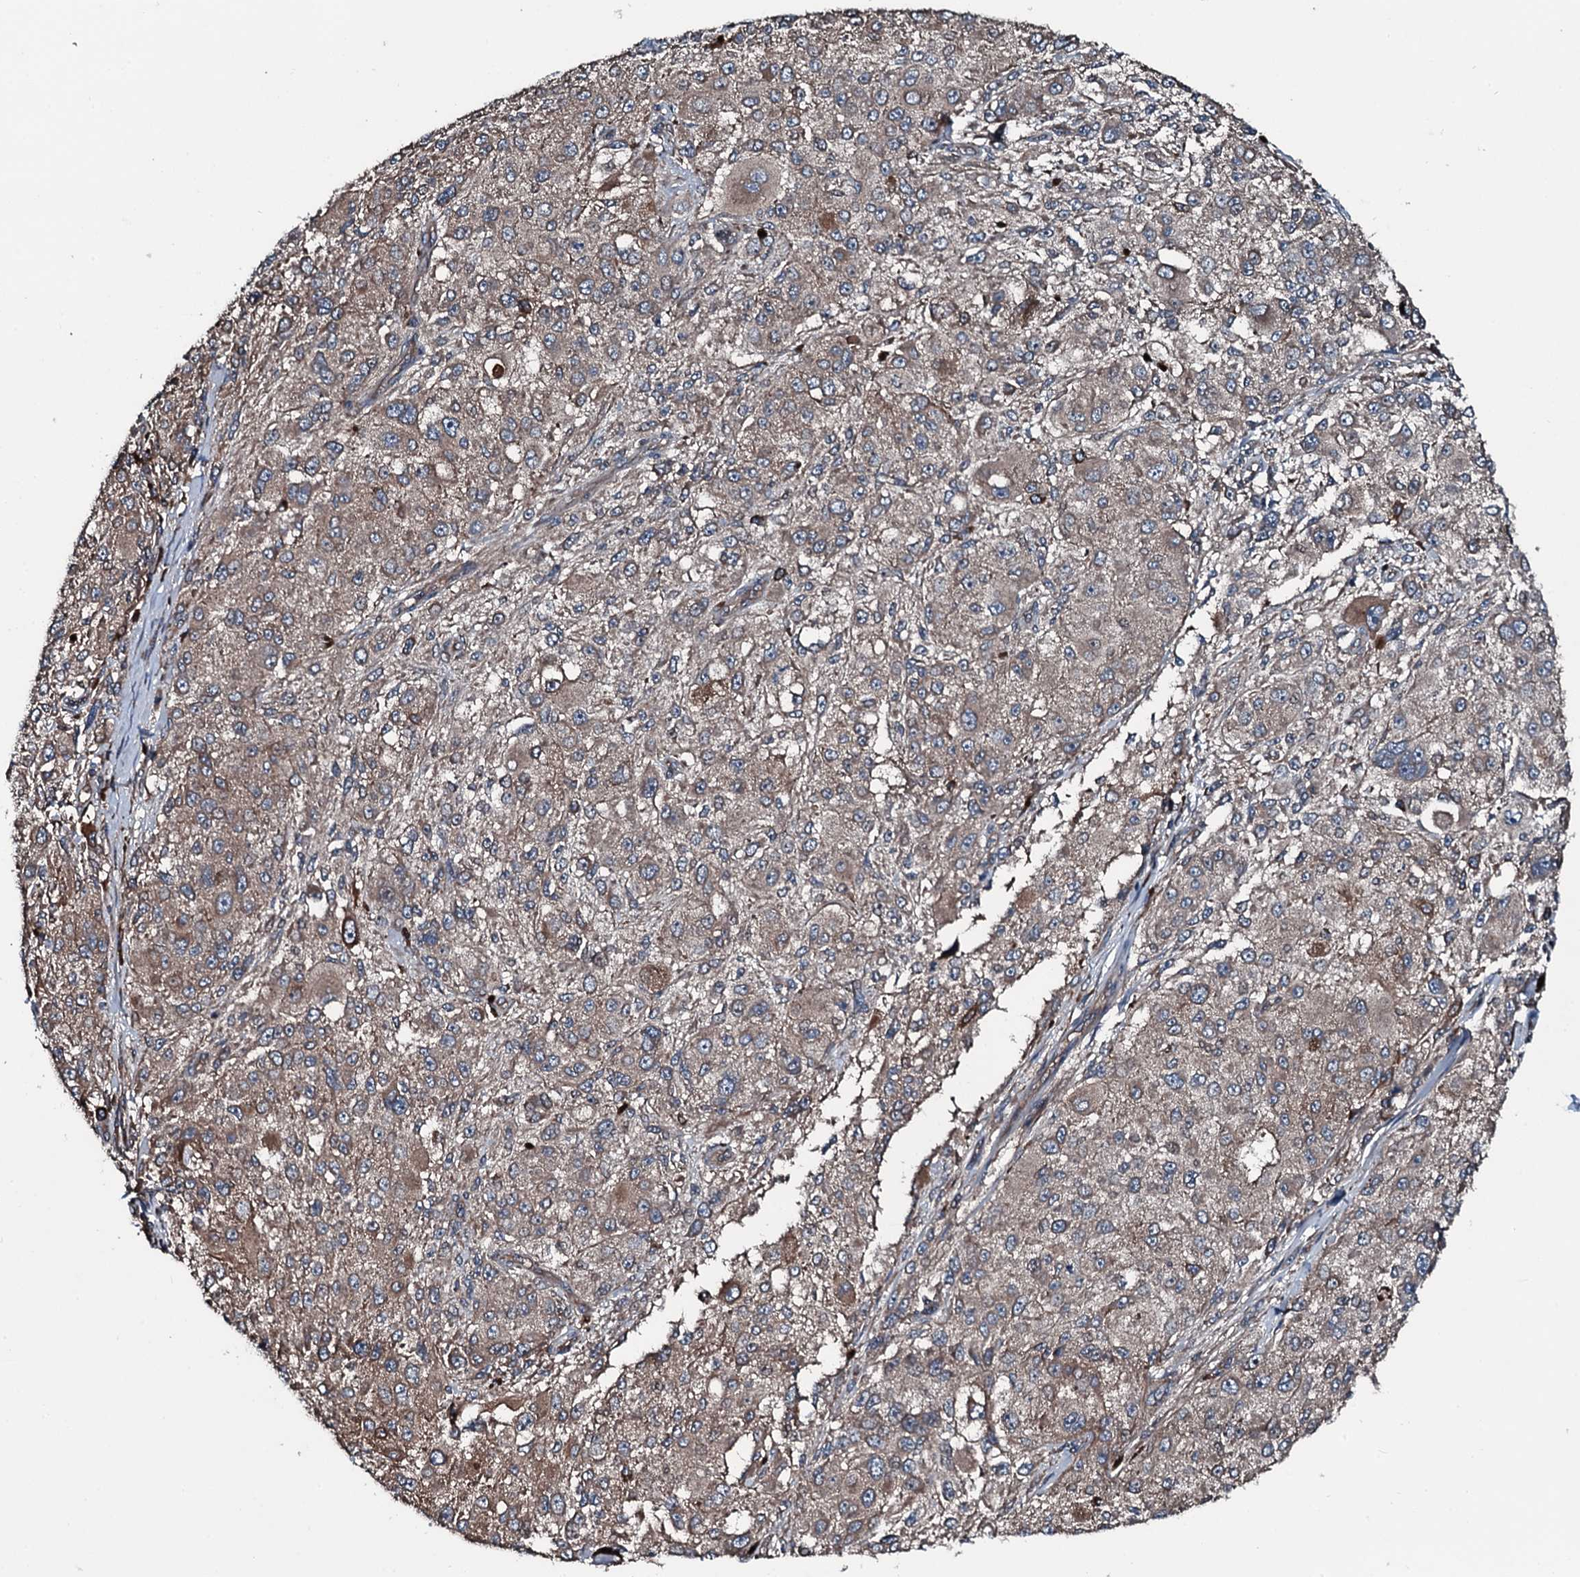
{"staining": {"intensity": "moderate", "quantity": ">75%", "location": "cytoplasmic/membranous"}, "tissue": "melanoma", "cell_type": "Tumor cells", "image_type": "cancer", "snomed": [{"axis": "morphology", "description": "Necrosis, NOS"}, {"axis": "morphology", "description": "Malignant melanoma, NOS"}, {"axis": "topography", "description": "Skin"}], "caption": "Melanoma tissue demonstrates moderate cytoplasmic/membranous expression in approximately >75% of tumor cells, visualized by immunohistochemistry.", "gene": "AARS1", "patient": {"sex": "female", "age": 87}}